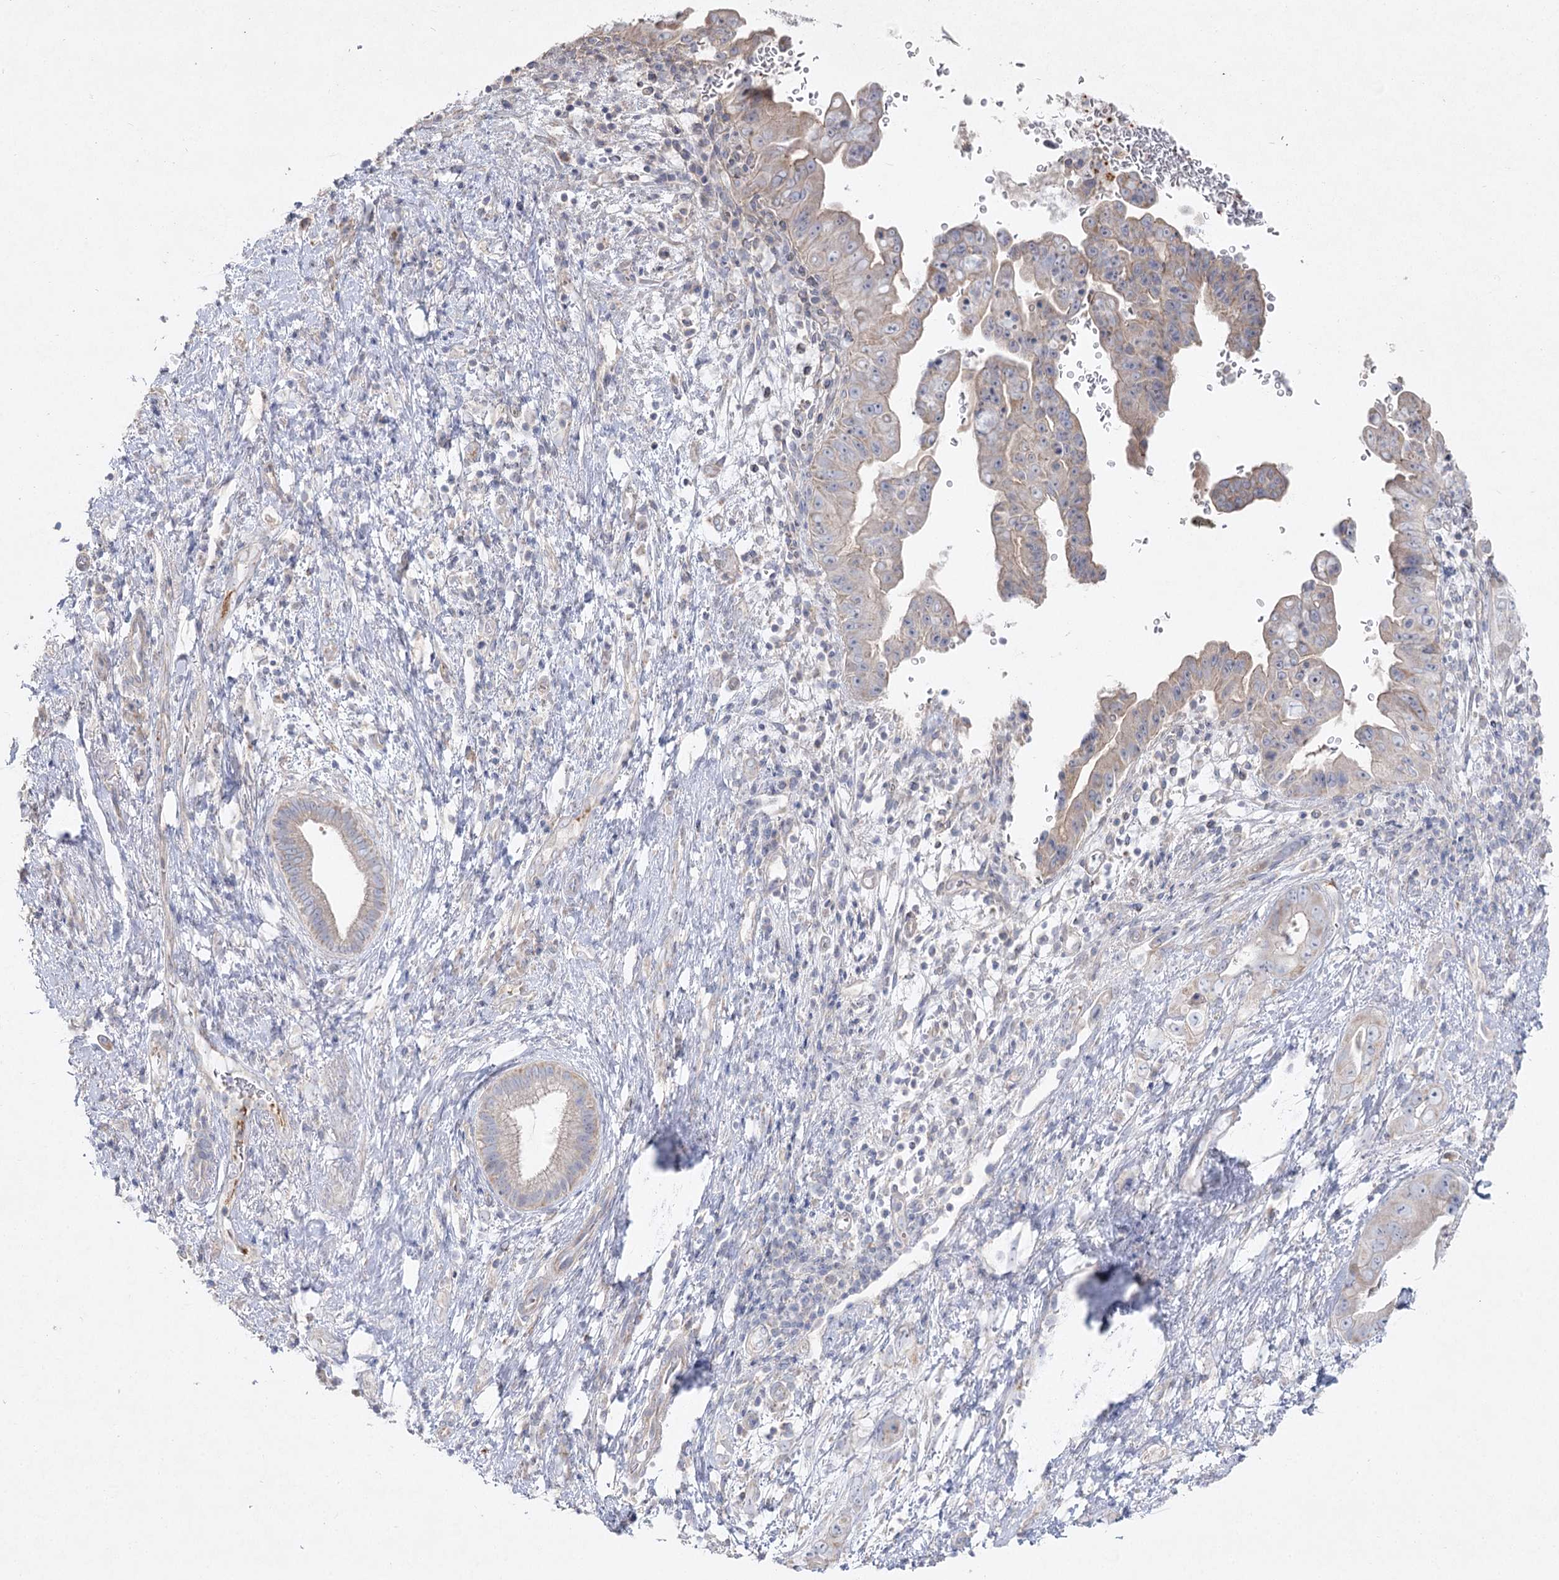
{"staining": {"intensity": "weak", "quantity": "<25%", "location": "cytoplasmic/membranous"}, "tissue": "pancreatic cancer", "cell_type": "Tumor cells", "image_type": "cancer", "snomed": [{"axis": "morphology", "description": "Adenocarcinoma, NOS"}, {"axis": "topography", "description": "Pancreas"}], "caption": "Image shows no significant protein positivity in tumor cells of adenocarcinoma (pancreatic).", "gene": "TMEM187", "patient": {"sex": "female", "age": 78}}